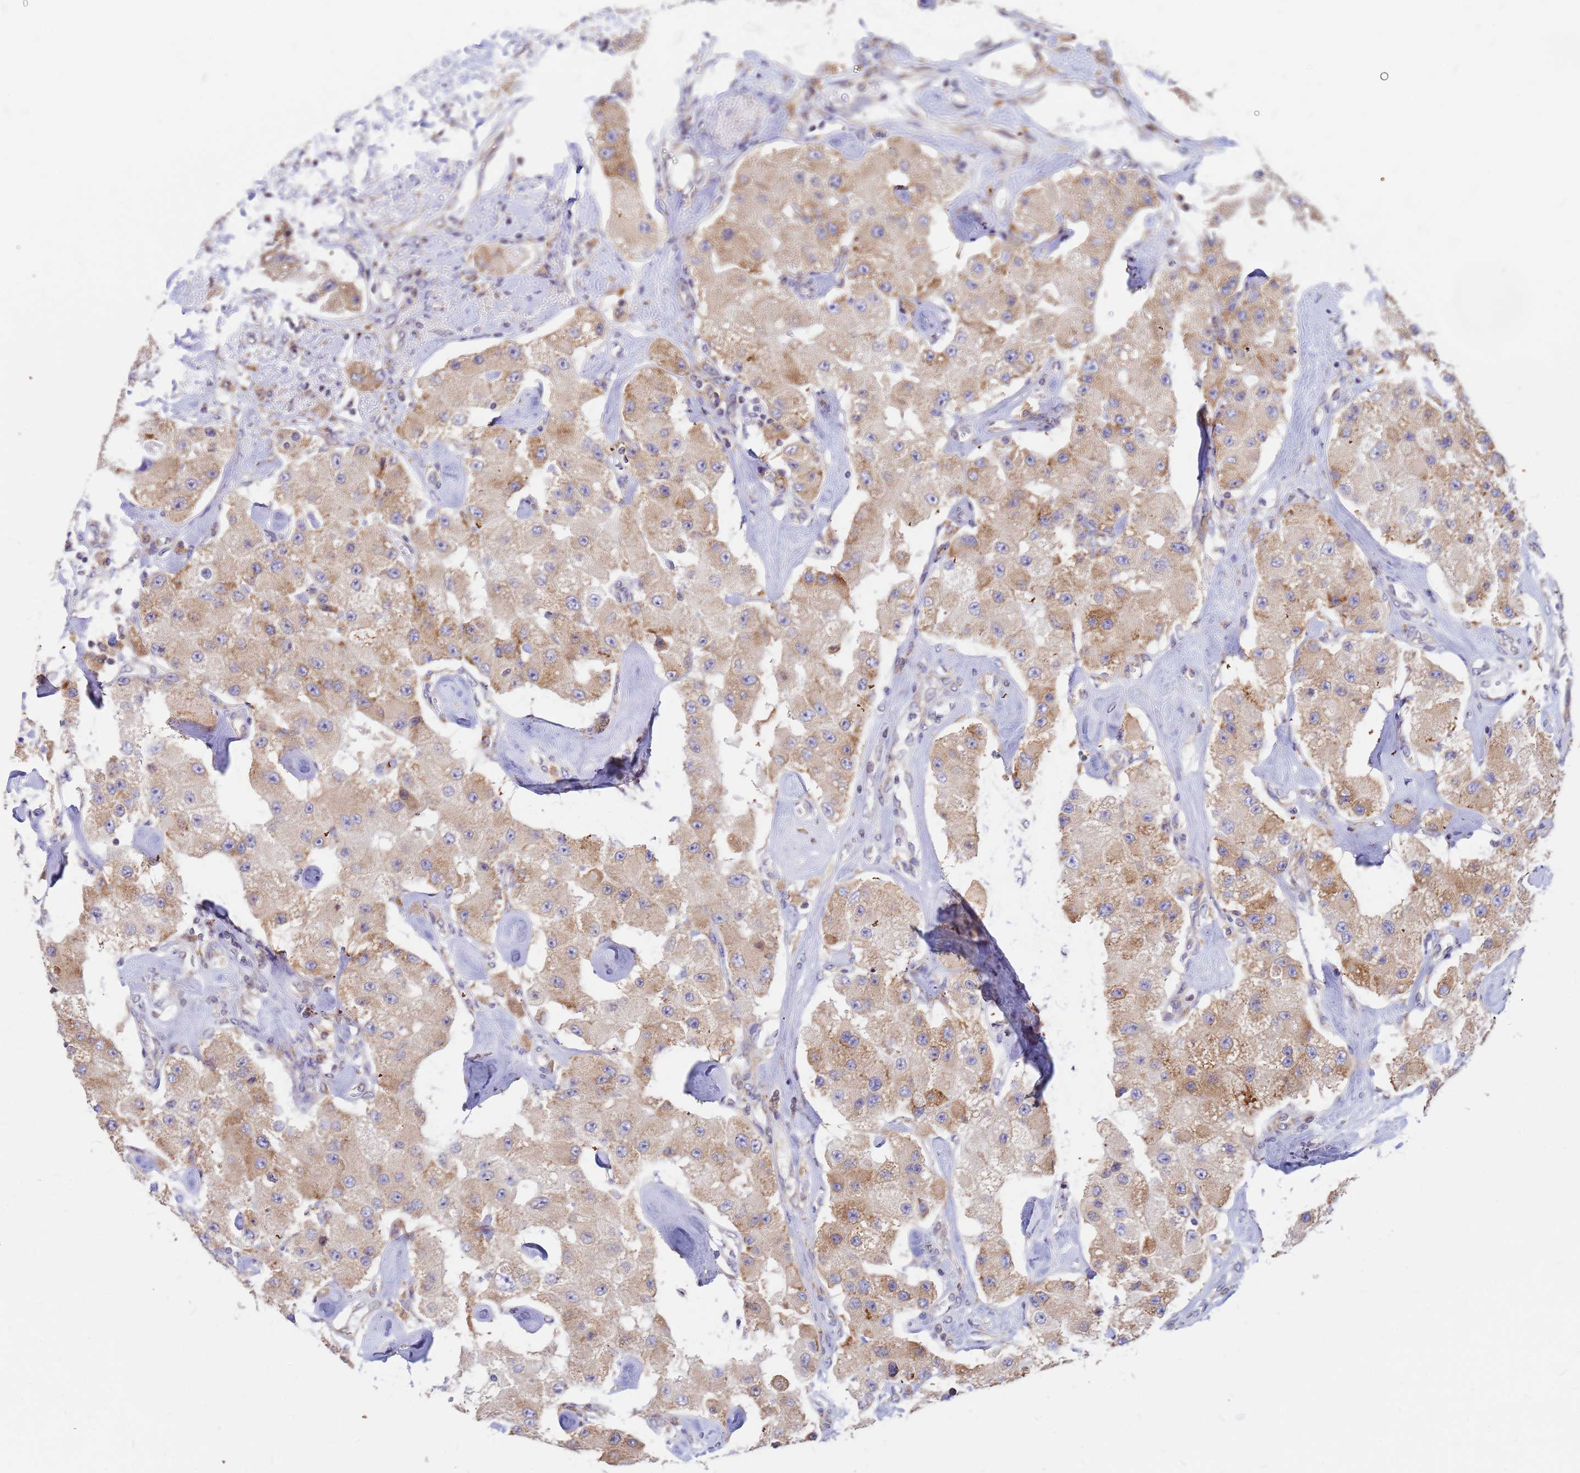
{"staining": {"intensity": "weak", "quantity": ">75%", "location": "cytoplasmic/membranous"}, "tissue": "carcinoid", "cell_type": "Tumor cells", "image_type": "cancer", "snomed": [{"axis": "morphology", "description": "Carcinoid, malignant, NOS"}, {"axis": "topography", "description": "Pancreas"}], "caption": "High-power microscopy captured an IHC image of malignant carcinoid, revealing weak cytoplasmic/membranous staining in about >75% of tumor cells. (DAB IHC, brown staining for protein, blue staining for nuclei).", "gene": "SSR4", "patient": {"sex": "male", "age": 41}}